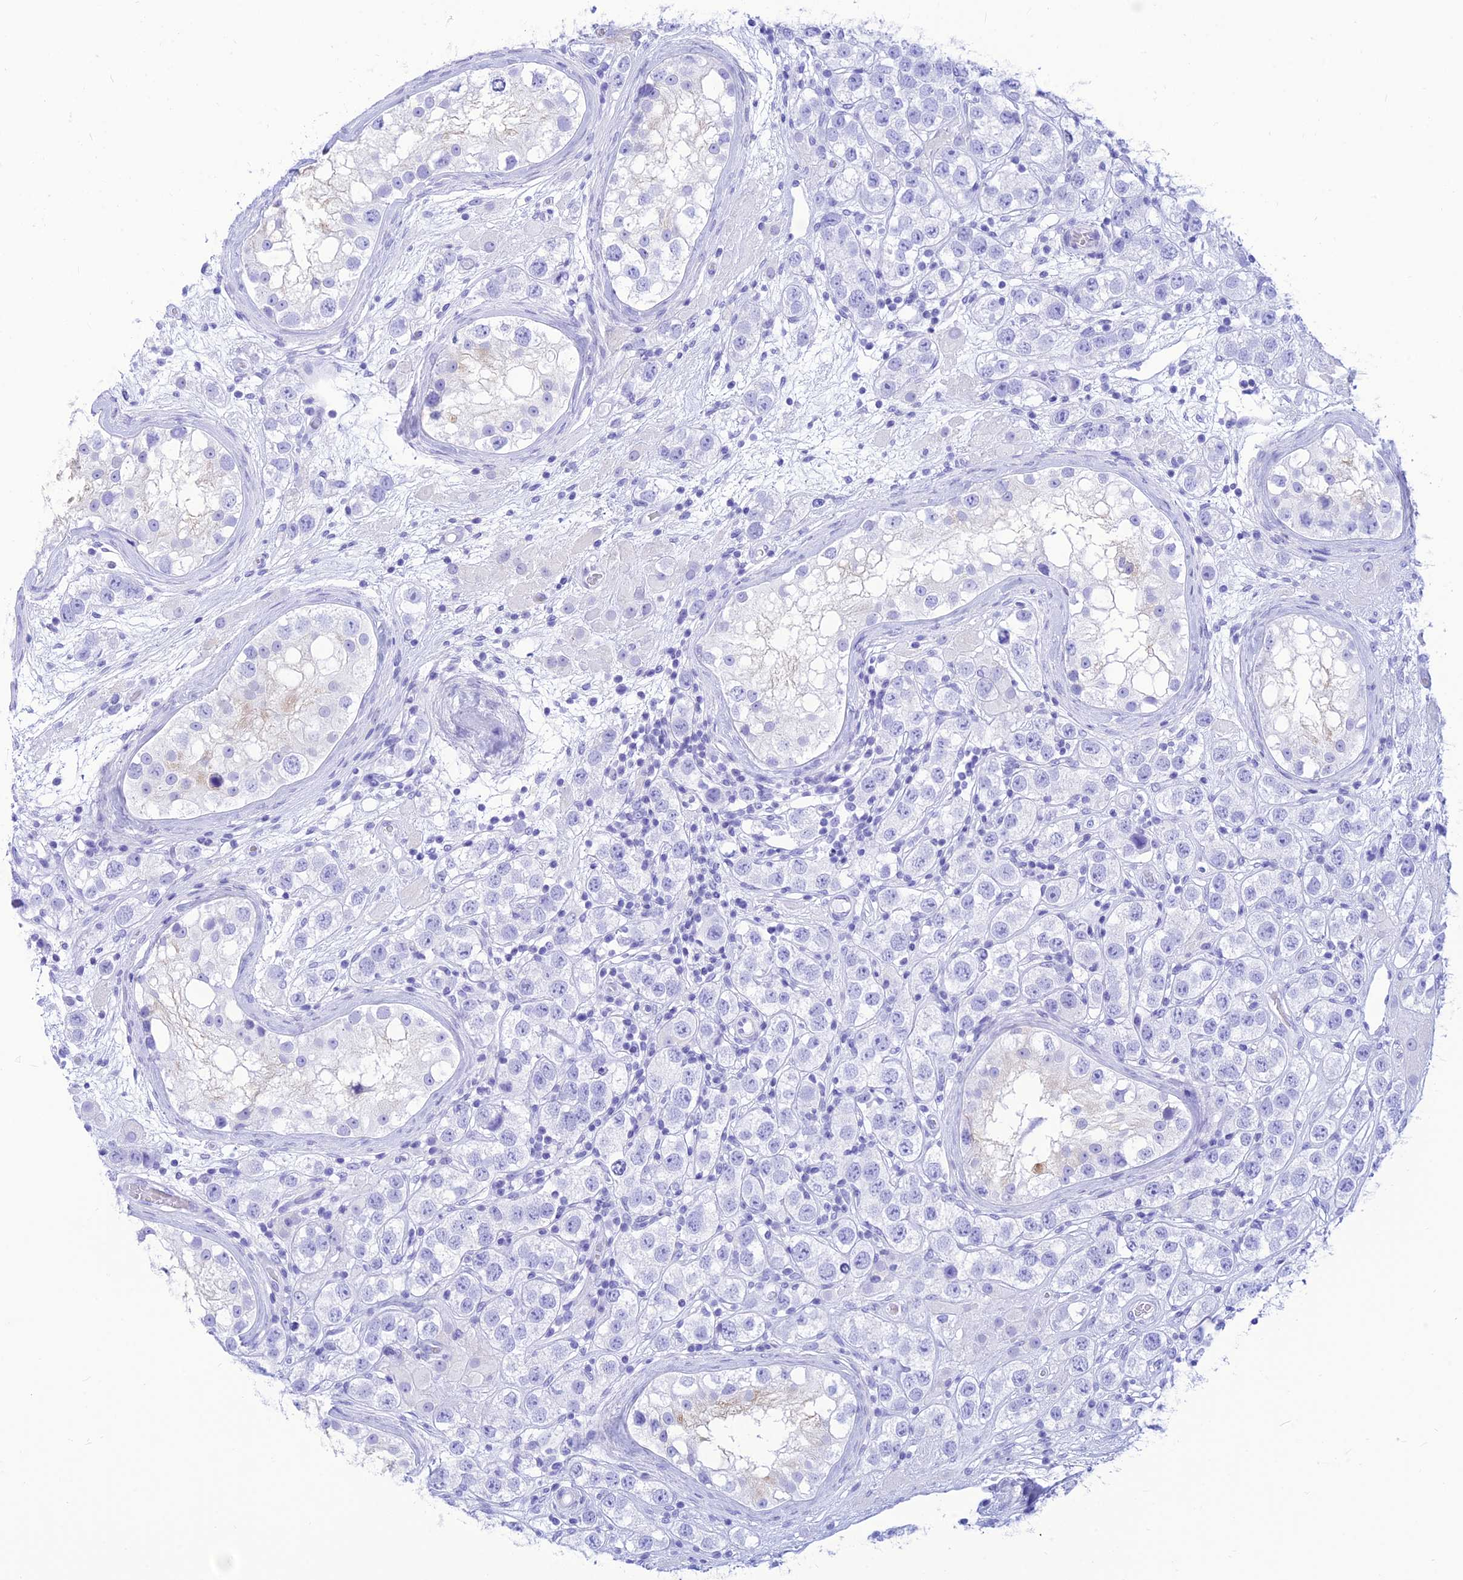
{"staining": {"intensity": "negative", "quantity": "none", "location": "none"}, "tissue": "testis cancer", "cell_type": "Tumor cells", "image_type": "cancer", "snomed": [{"axis": "morphology", "description": "Seminoma, NOS"}, {"axis": "topography", "description": "Testis"}], "caption": "Immunohistochemical staining of human seminoma (testis) reveals no significant expression in tumor cells.", "gene": "PRNP", "patient": {"sex": "male", "age": 28}}